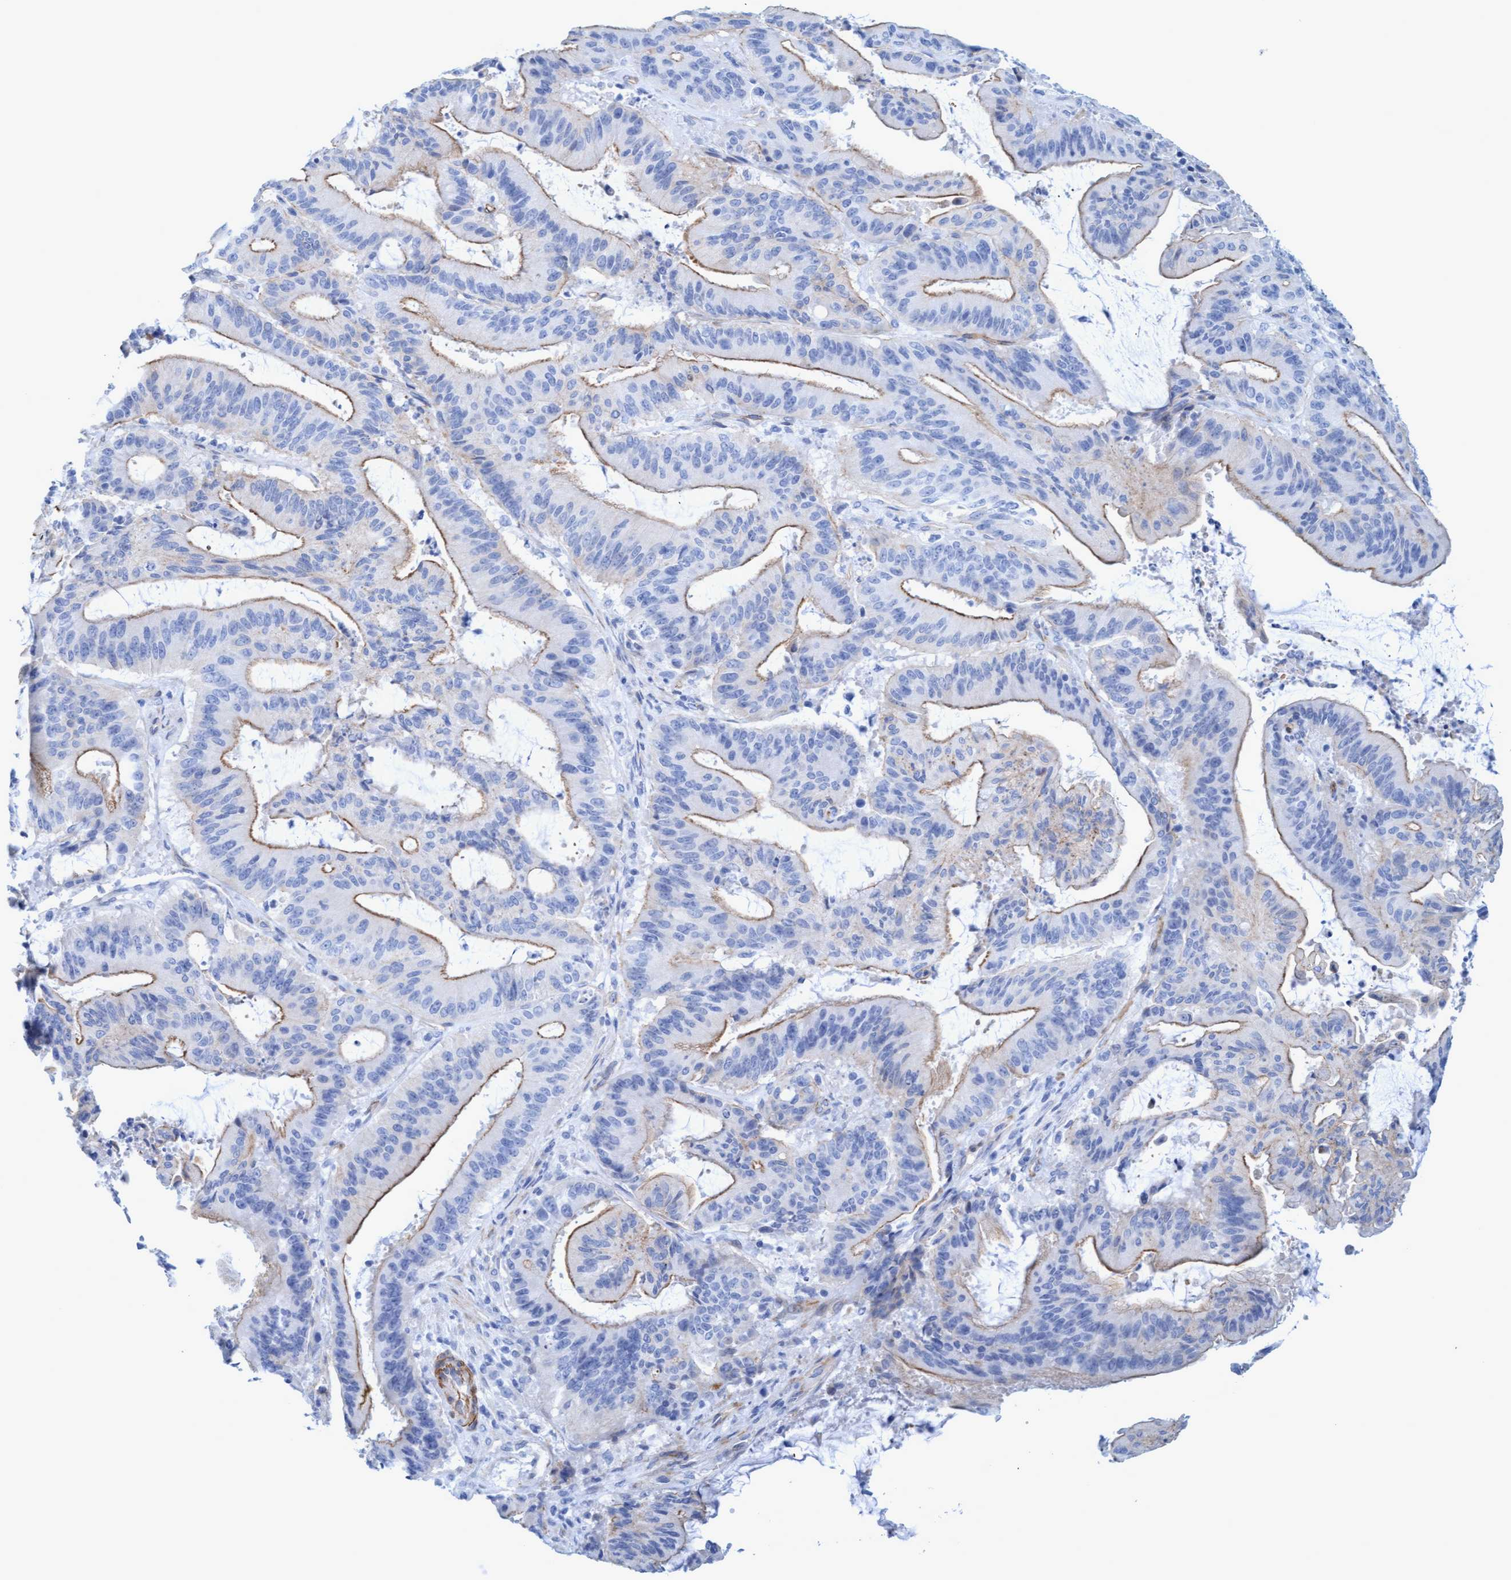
{"staining": {"intensity": "weak", "quantity": "25%-75%", "location": "cytoplasmic/membranous"}, "tissue": "liver cancer", "cell_type": "Tumor cells", "image_type": "cancer", "snomed": [{"axis": "morphology", "description": "Normal tissue, NOS"}, {"axis": "morphology", "description": "Cholangiocarcinoma"}, {"axis": "topography", "description": "Liver"}, {"axis": "topography", "description": "Peripheral nerve tissue"}], "caption": "Immunohistochemistry (IHC) micrograph of neoplastic tissue: liver cancer (cholangiocarcinoma) stained using IHC exhibits low levels of weak protein expression localized specifically in the cytoplasmic/membranous of tumor cells, appearing as a cytoplasmic/membranous brown color.", "gene": "MTFR1", "patient": {"sex": "female", "age": 73}}